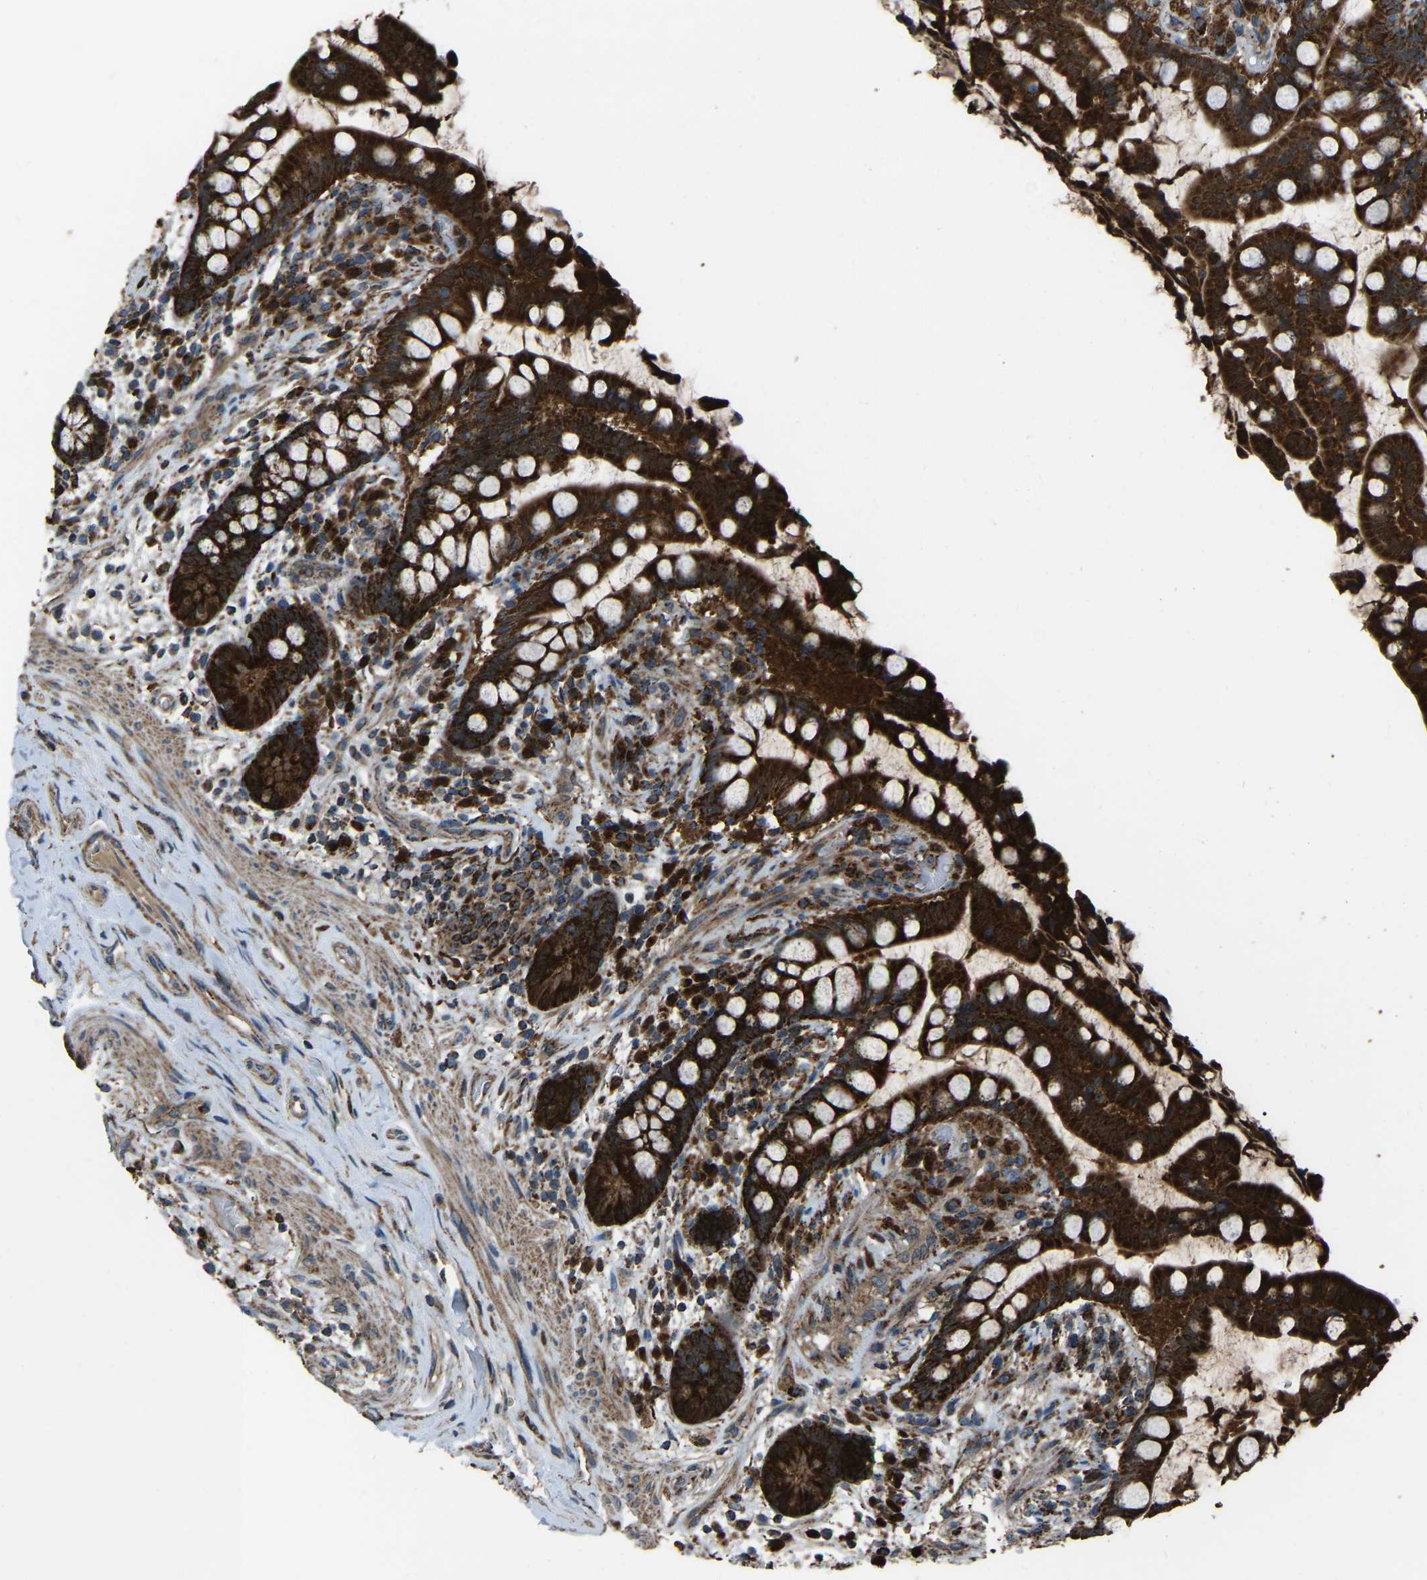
{"staining": {"intensity": "moderate", "quantity": ">75%", "location": "cytoplasmic/membranous"}, "tissue": "colon", "cell_type": "Endothelial cells", "image_type": "normal", "snomed": [{"axis": "morphology", "description": "Normal tissue, NOS"}, {"axis": "topography", "description": "Colon"}], "caption": "An image showing moderate cytoplasmic/membranous expression in about >75% of endothelial cells in unremarkable colon, as visualized by brown immunohistochemical staining.", "gene": "AKR1A1", "patient": {"sex": "male", "age": 73}}